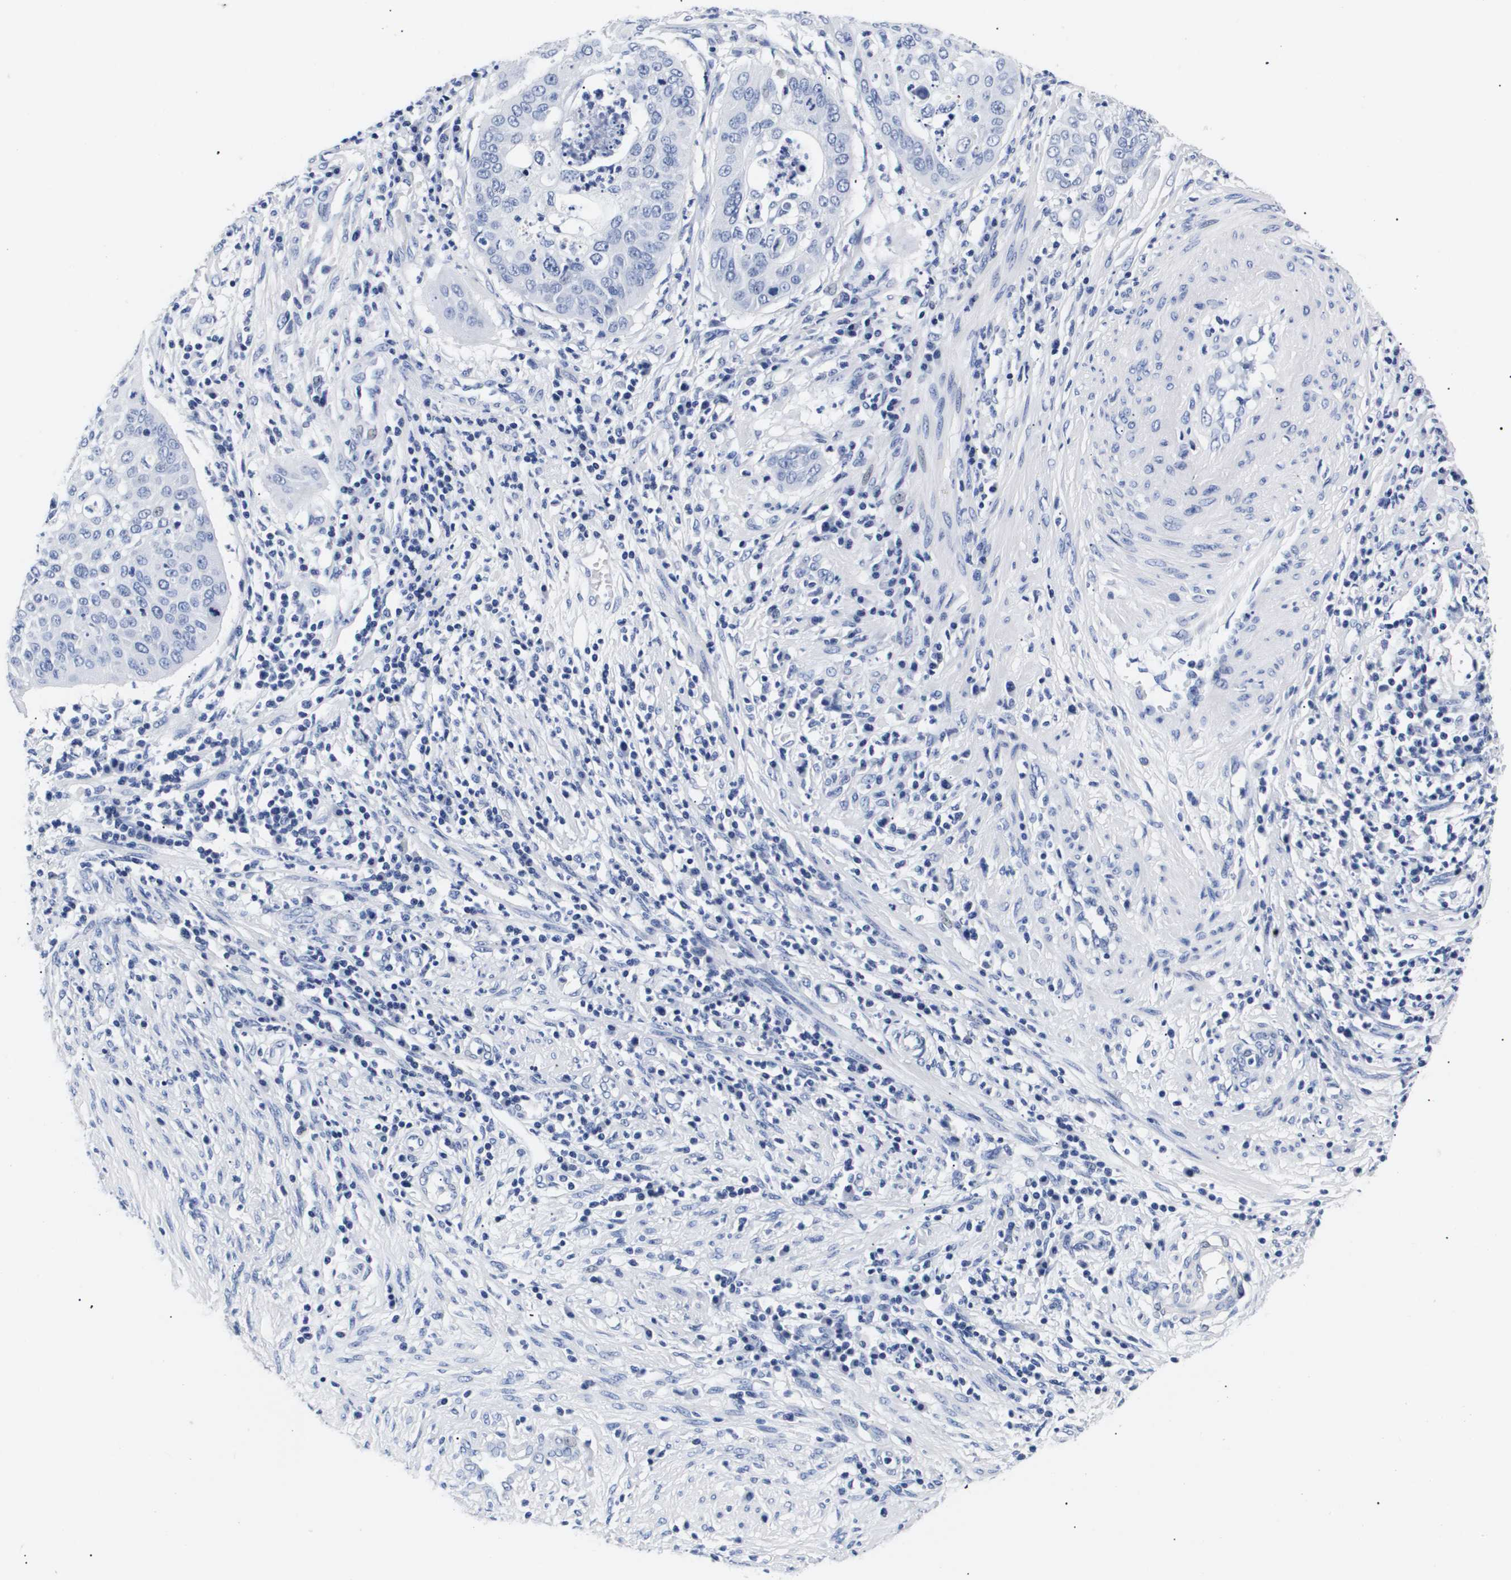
{"staining": {"intensity": "negative", "quantity": "none", "location": "none"}, "tissue": "cervical cancer", "cell_type": "Tumor cells", "image_type": "cancer", "snomed": [{"axis": "morphology", "description": "Normal tissue, NOS"}, {"axis": "morphology", "description": "Squamous cell carcinoma, NOS"}, {"axis": "topography", "description": "Cervix"}], "caption": "The photomicrograph reveals no staining of tumor cells in cervical squamous cell carcinoma.", "gene": "ATP6V0A4", "patient": {"sex": "female", "age": 39}}